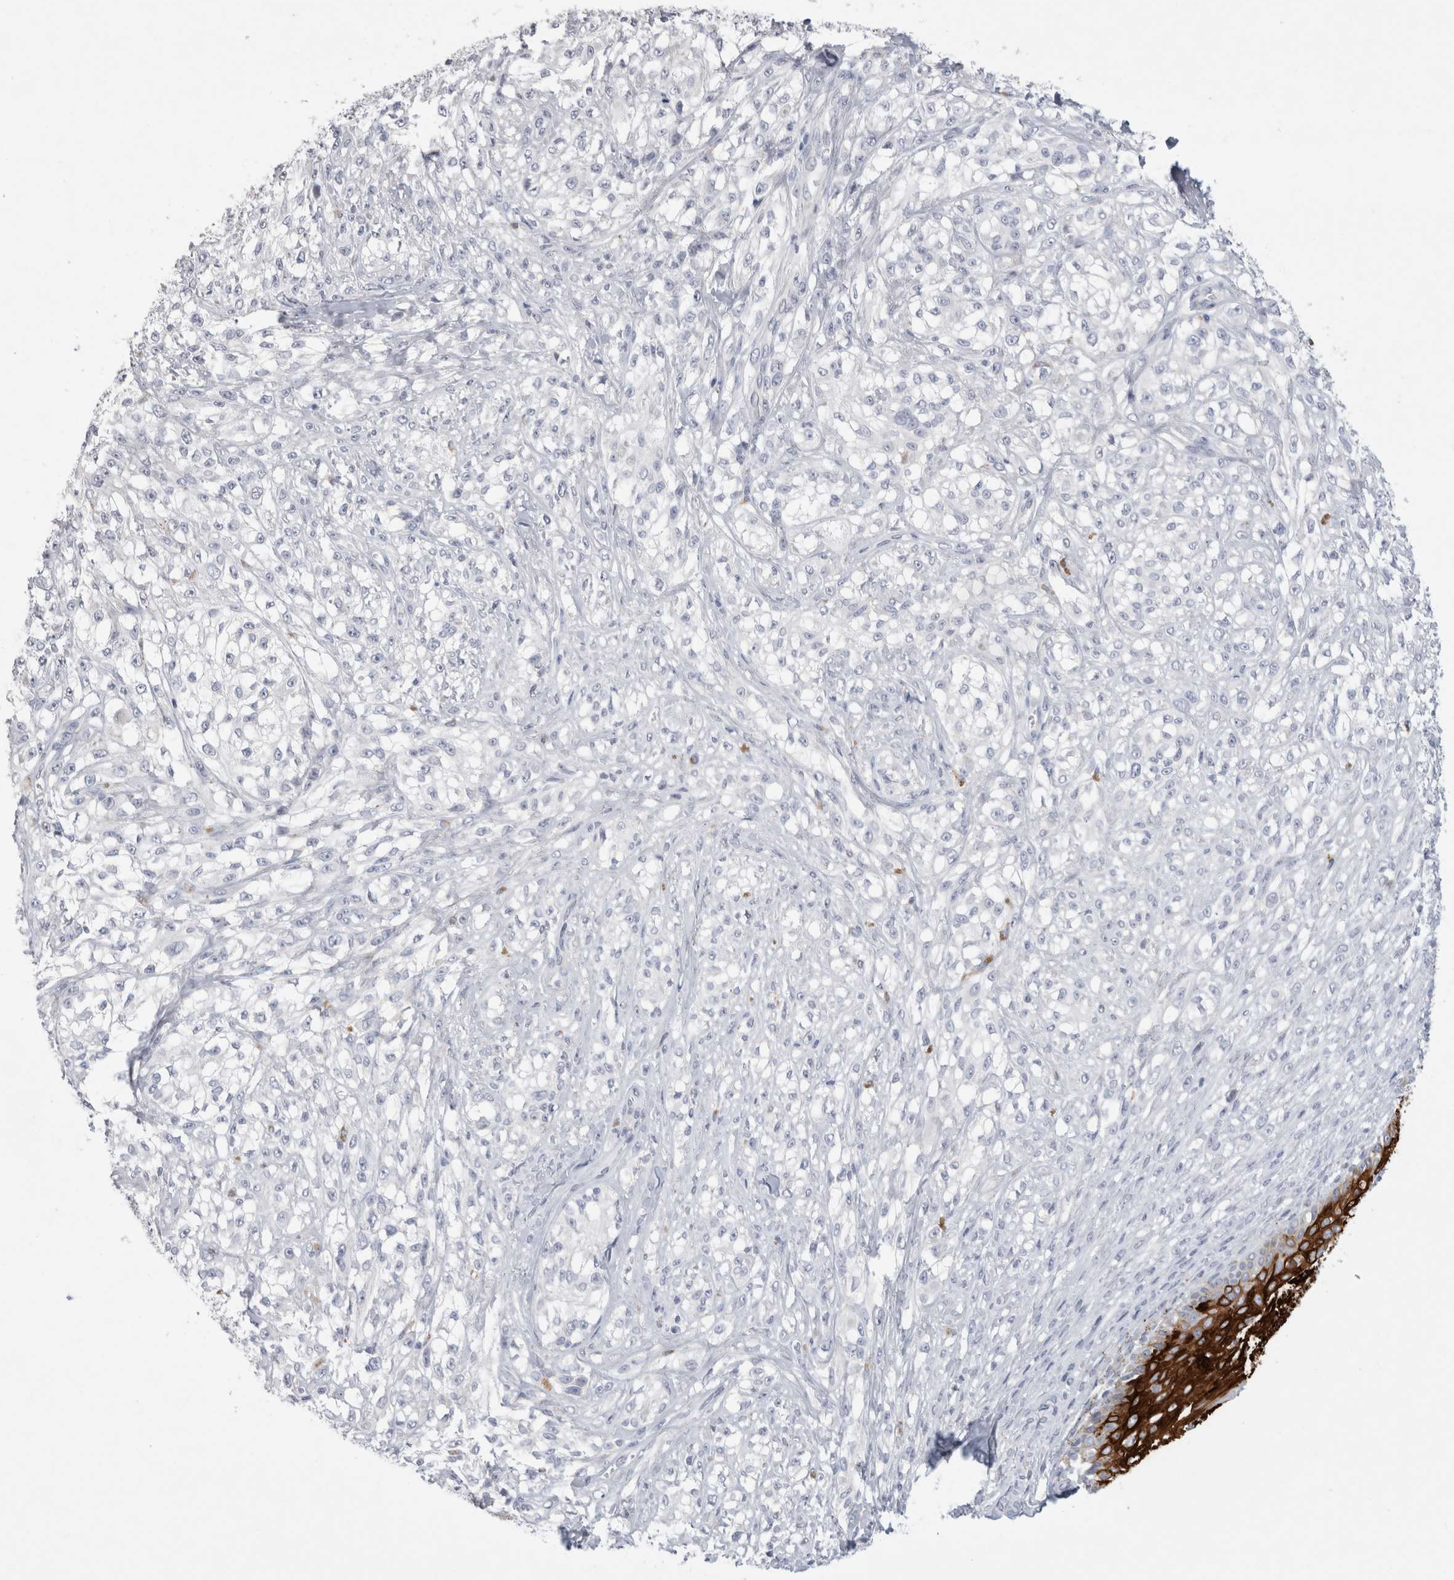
{"staining": {"intensity": "negative", "quantity": "none", "location": "none"}, "tissue": "melanoma", "cell_type": "Tumor cells", "image_type": "cancer", "snomed": [{"axis": "morphology", "description": "Malignant melanoma, NOS"}, {"axis": "topography", "description": "Skin of head"}], "caption": "A high-resolution histopathology image shows immunohistochemistry staining of malignant melanoma, which exhibits no significant positivity in tumor cells. The staining was performed using DAB to visualize the protein expression in brown, while the nuclei were stained in blue with hematoxylin (Magnification: 20x).", "gene": "GAA", "patient": {"sex": "male", "age": 83}}